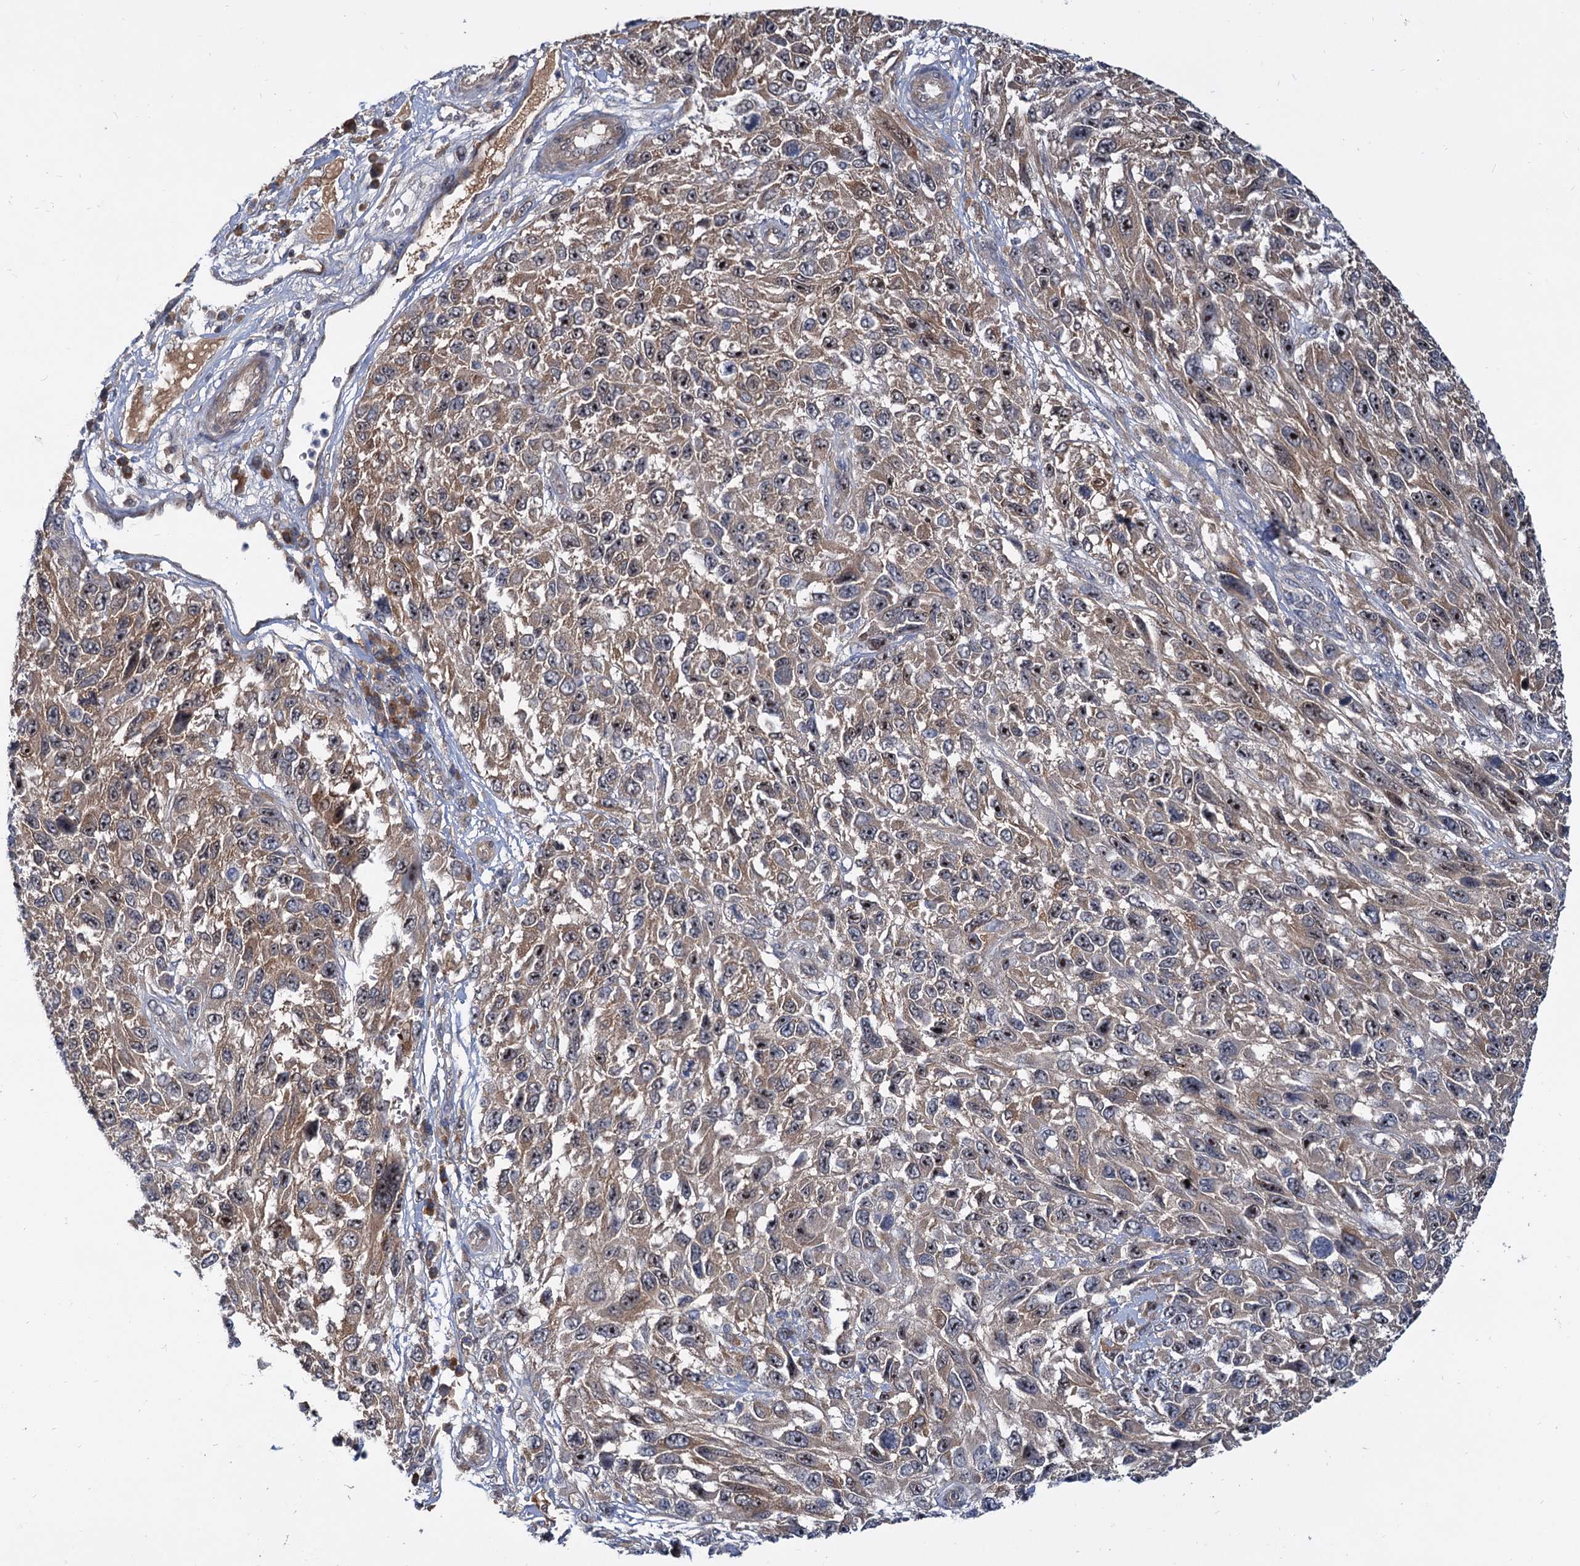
{"staining": {"intensity": "weak", "quantity": "25%-75%", "location": "cytoplasmic/membranous,nuclear"}, "tissue": "melanoma", "cell_type": "Tumor cells", "image_type": "cancer", "snomed": [{"axis": "morphology", "description": "Normal tissue, NOS"}, {"axis": "morphology", "description": "Malignant melanoma, NOS"}, {"axis": "topography", "description": "Skin"}], "caption": "The image reveals staining of malignant melanoma, revealing weak cytoplasmic/membranous and nuclear protein positivity (brown color) within tumor cells. (Stains: DAB in brown, nuclei in blue, Microscopy: brightfield microscopy at high magnification).", "gene": "SNX15", "patient": {"sex": "female", "age": 96}}